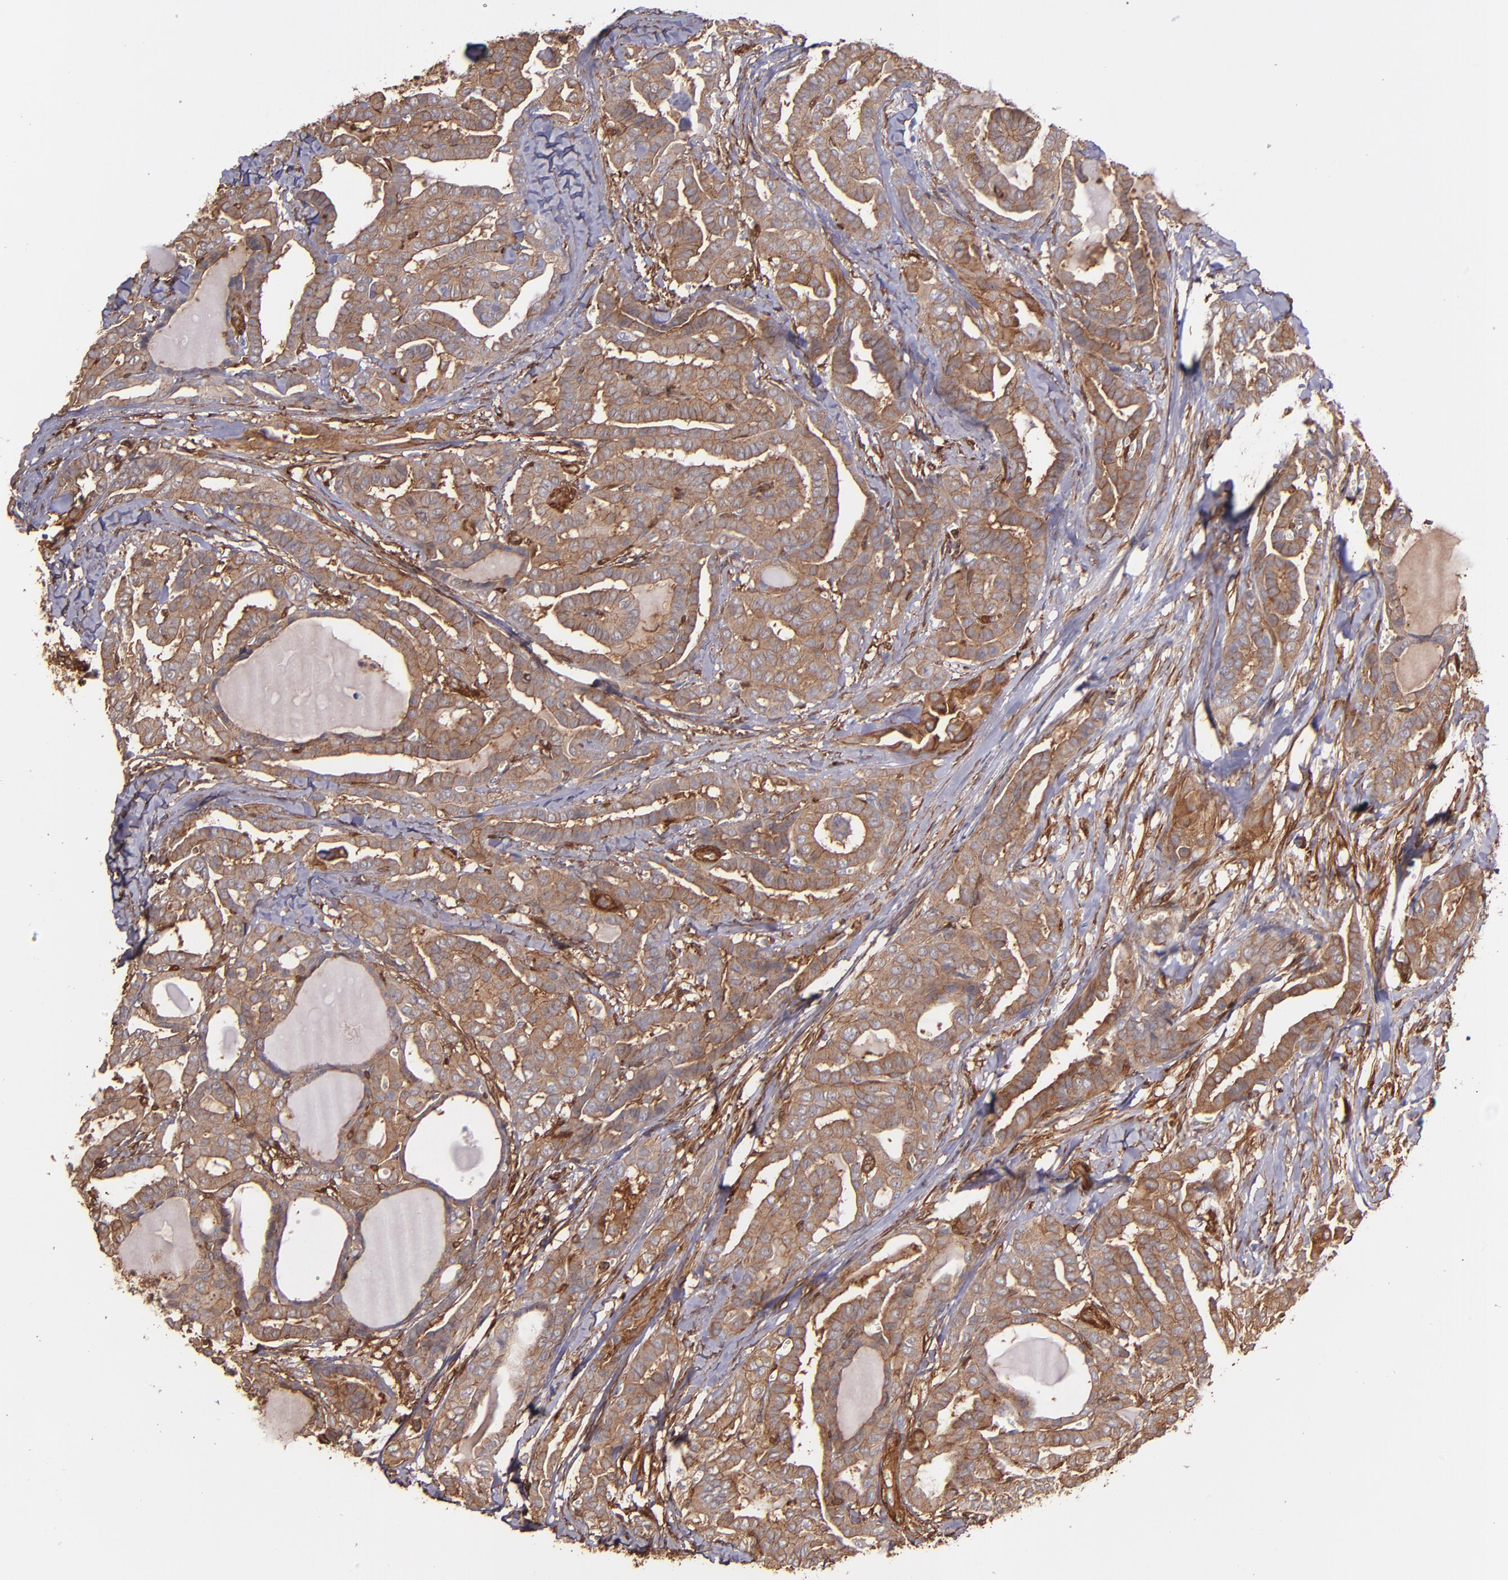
{"staining": {"intensity": "moderate", "quantity": ">75%", "location": "cytoplasmic/membranous"}, "tissue": "thyroid cancer", "cell_type": "Tumor cells", "image_type": "cancer", "snomed": [{"axis": "morphology", "description": "Carcinoma, NOS"}, {"axis": "topography", "description": "Thyroid gland"}], "caption": "Thyroid cancer (carcinoma) stained for a protein (brown) demonstrates moderate cytoplasmic/membranous positive expression in about >75% of tumor cells.", "gene": "VCL", "patient": {"sex": "female", "age": 91}}